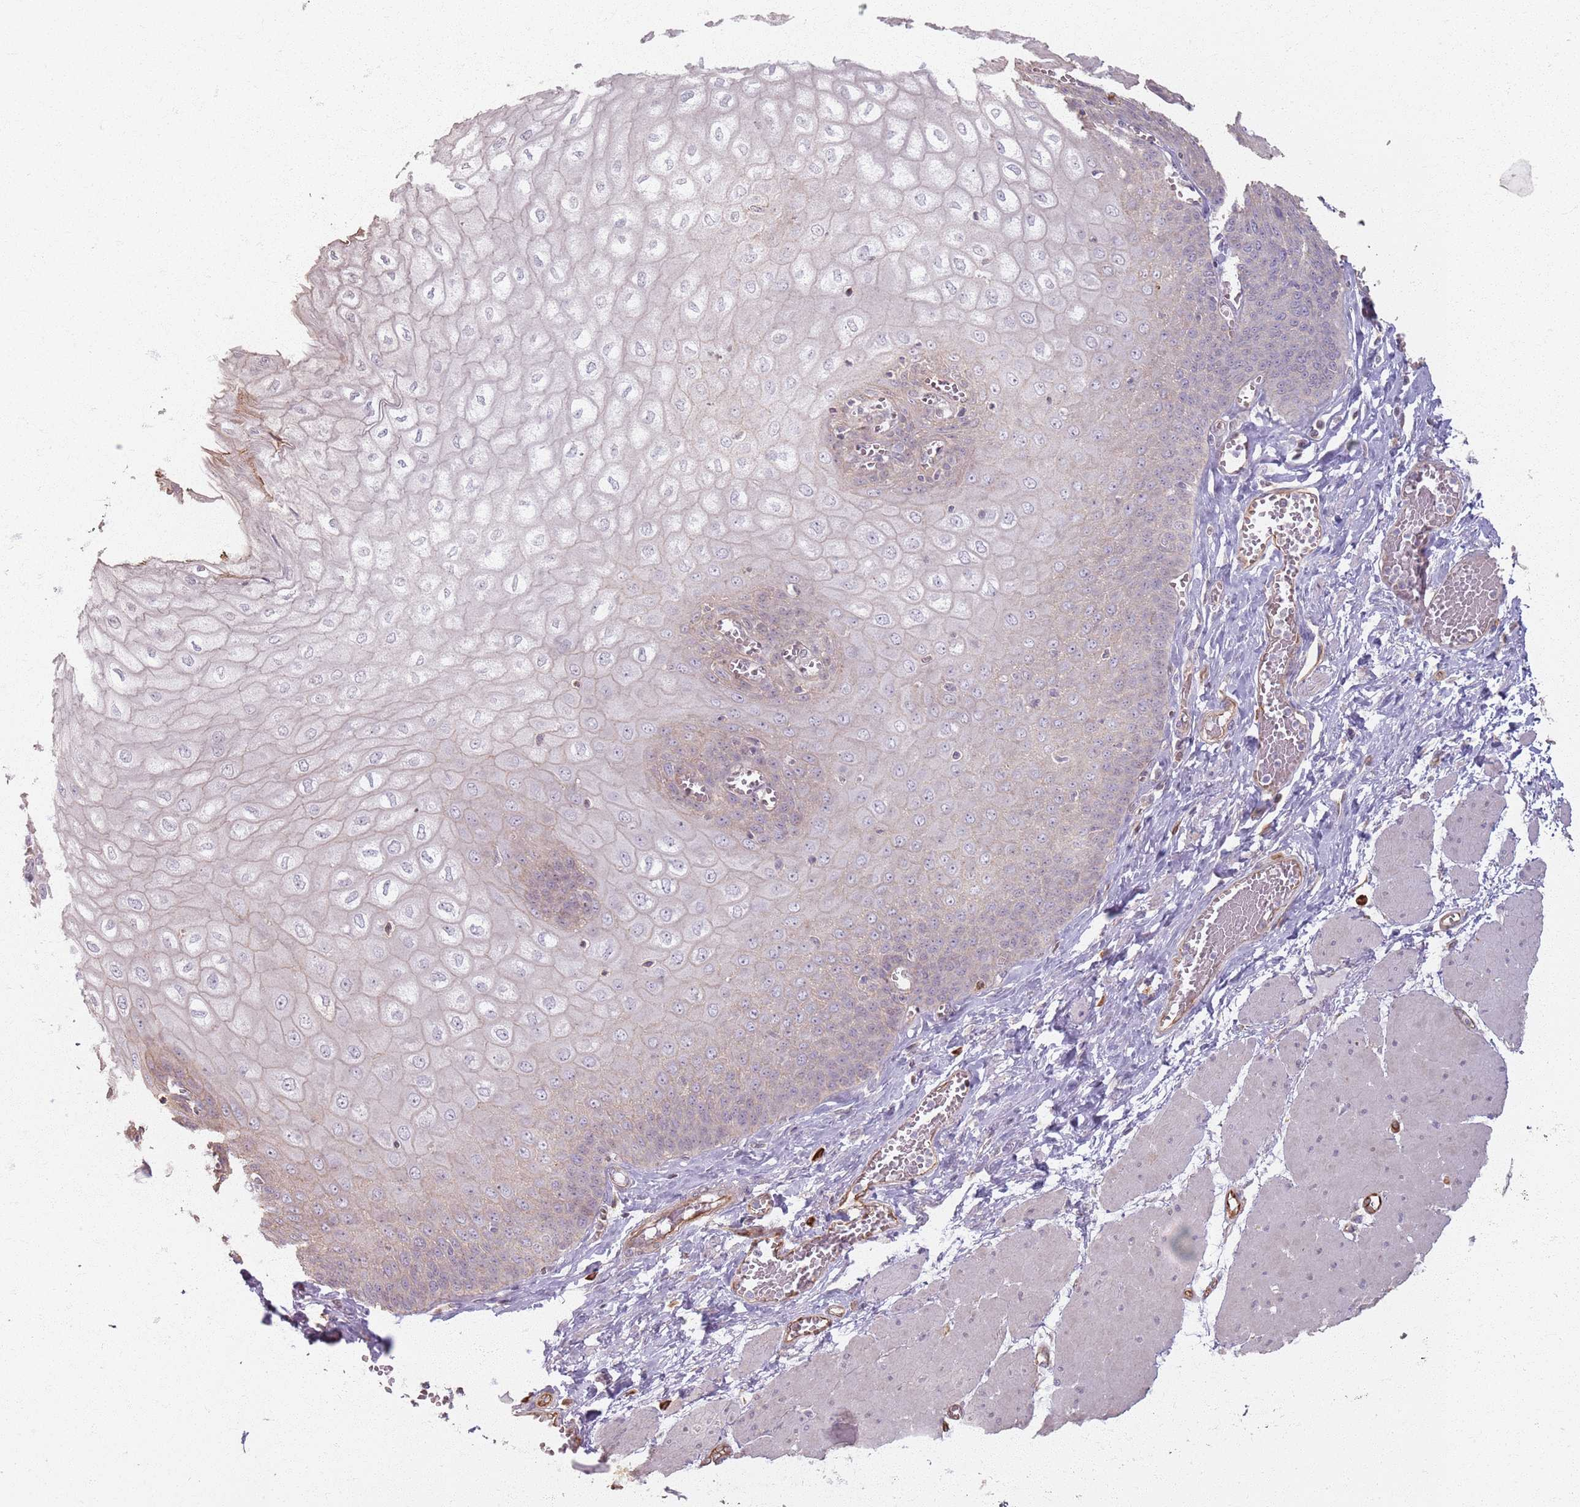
{"staining": {"intensity": "negative", "quantity": "none", "location": "none"}, "tissue": "esophagus", "cell_type": "Squamous epithelial cells", "image_type": "normal", "snomed": [{"axis": "morphology", "description": "Normal tissue, NOS"}, {"axis": "topography", "description": "Esophagus"}], "caption": "Unremarkable esophagus was stained to show a protein in brown. There is no significant positivity in squamous epithelial cells. Brightfield microscopy of immunohistochemistry stained with DAB (3,3'-diaminobenzidine) (brown) and hematoxylin (blue), captured at high magnification.", "gene": "KCNA5", "patient": {"sex": "male", "age": 60}}